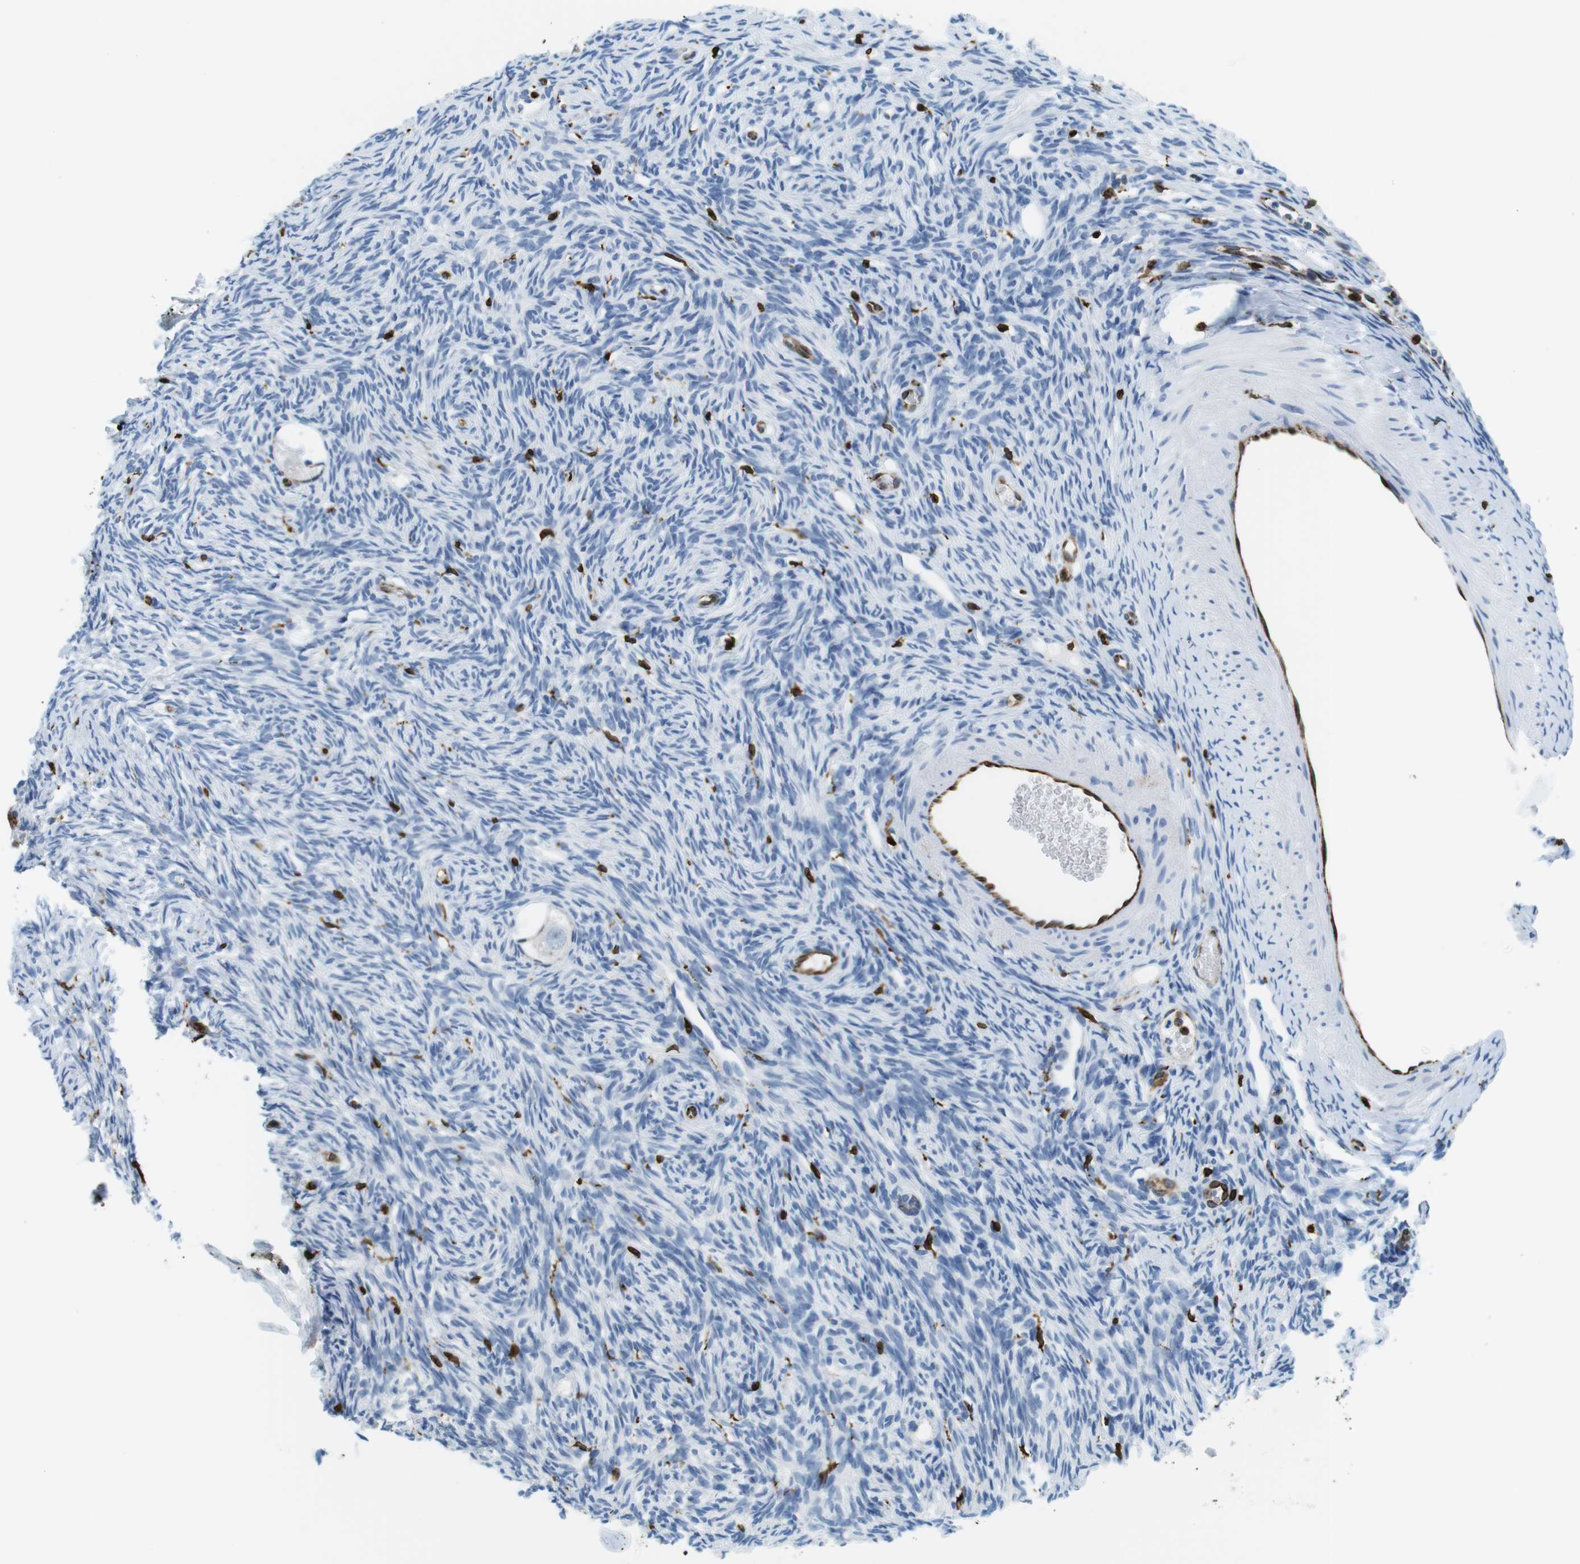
{"staining": {"intensity": "negative", "quantity": "none", "location": "none"}, "tissue": "ovary", "cell_type": "Follicle cells", "image_type": "normal", "snomed": [{"axis": "morphology", "description": "Normal tissue, NOS"}, {"axis": "topography", "description": "Ovary"}], "caption": "This is a histopathology image of IHC staining of benign ovary, which shows no positivity in follicle cells. (Stains: DAB (3,3'-diaminobenzidine) IHC with hematoxylin counter stain, Microscopy: brightfield microscopy at high magnification).", "gene": "CIITA", "patient": {"sex": "female", "age": 33}}